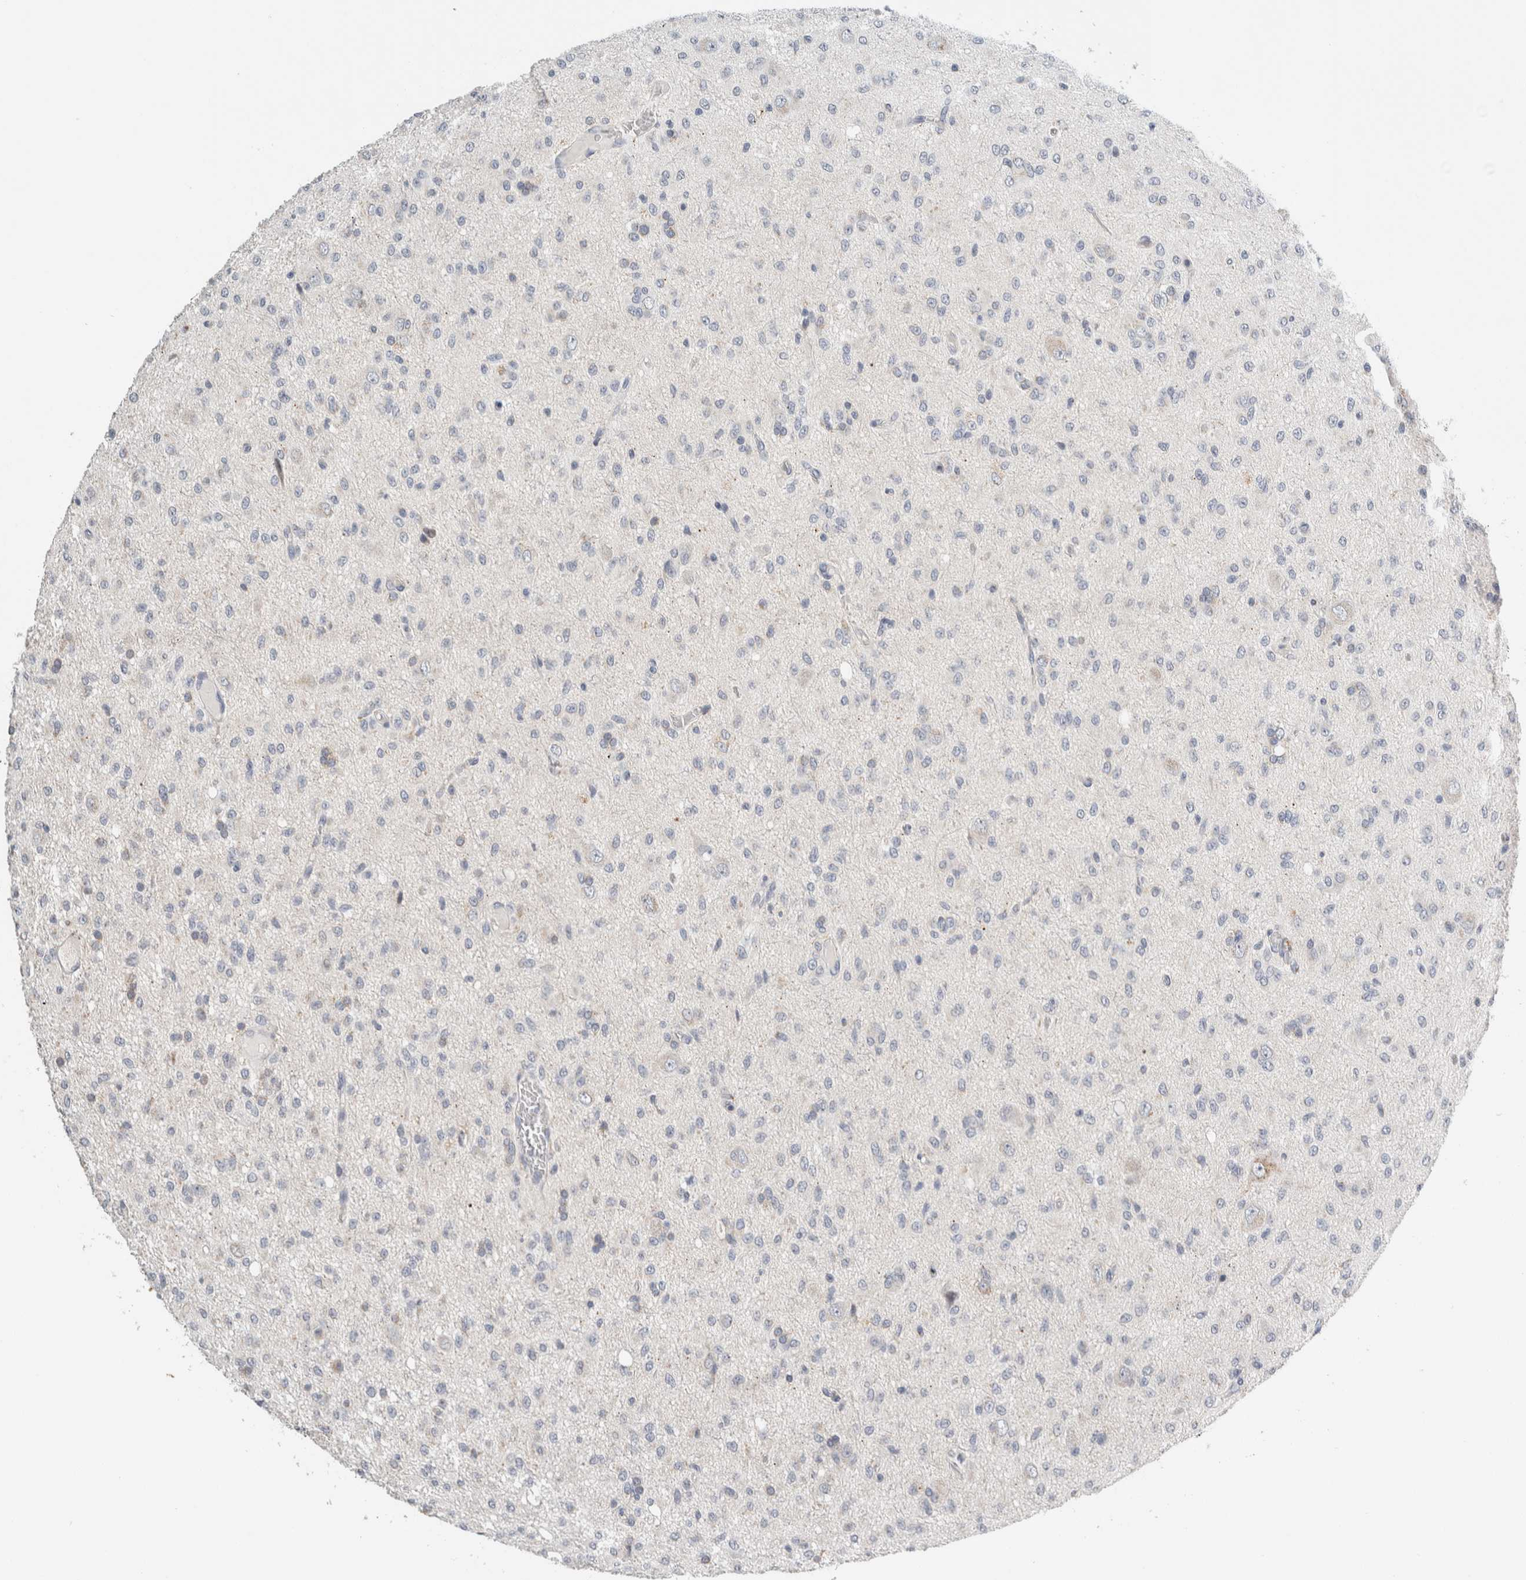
{"staining": {"intensity": "negative", "quantity": "none", "location": "none"}, "tissue": "glioma", "cell_type": "Tumor cells", "image_type": "cancer", "snomed": [{"axis": "morphology", "description": "Glioma, malignant, High grade"}, {"axis": "topography", "description": "Brain"}], "caption": "Histopathology image shows no significant protein expression in tumor cells of high-grade glioma (malignant). (Immunohistochemistry, brightfield microscopy, high magnification).", "gene": "CRAT", "patient": {"sex": "female", "age": 59}}